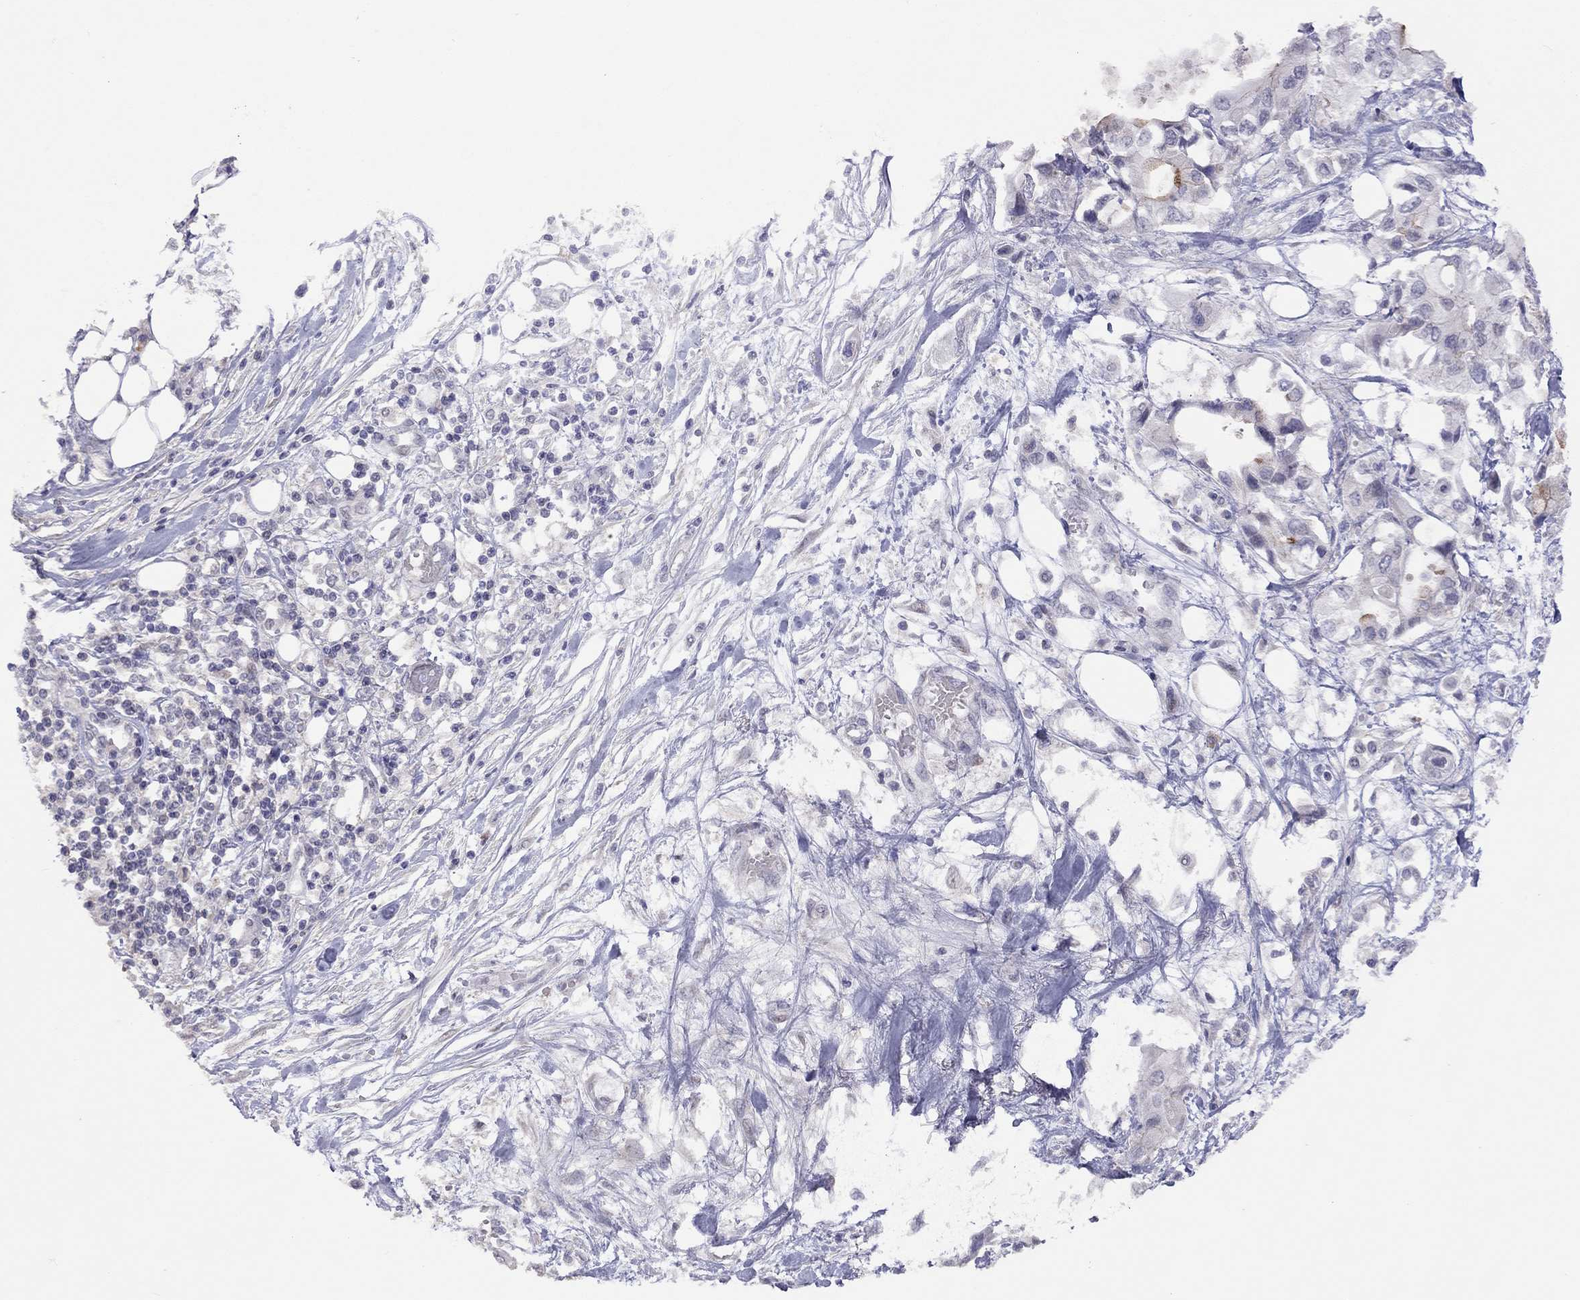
{"staining": {"intensity": "strong", "quantity": "<25%", "location": "cytoplasmic/membranous"}, "tissue": "pancreatic cancer", "cell_type": "Tumor cells", "image_type": "cancer", "snomed": [{"axis": "morphology", "description": "Adenocarcinoma, NOS"}, {"axis": "topography", "description": "Pancreas"}], "caption": "Protein staining reveals strong cytoplasmic/membranous expression in about <25% of tumor cells in adenocarcinoma (pancreatic).", "gene": "SYTL2", "patient": {"sex": "female", "age": 63}}